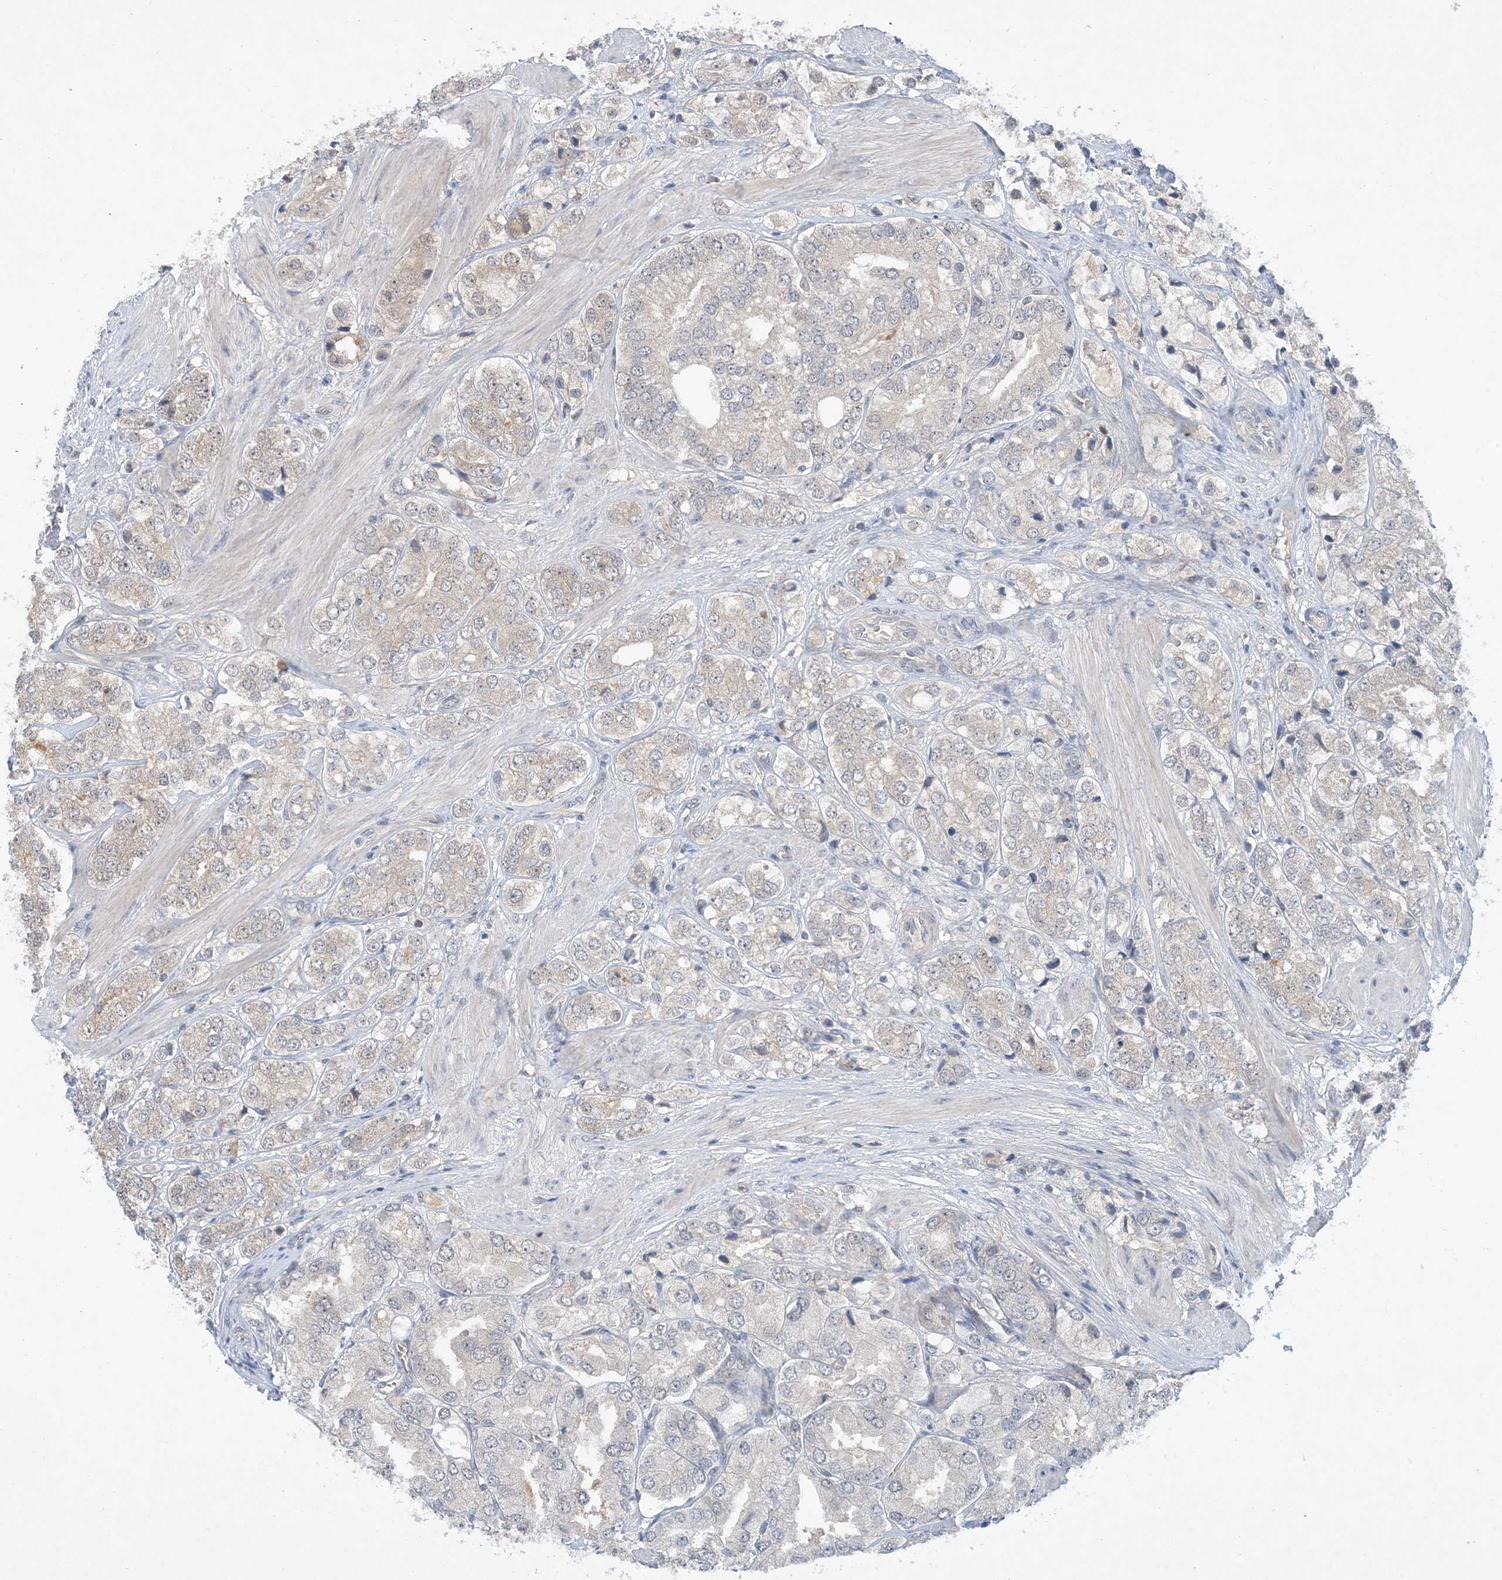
{"staining": {"intensity": "negative", "quantity": "none", "location": "none"}, "tissue": "prostate cancer", "cell_type": "Tumor cells", "image_type": "cancer", "snomed": [{"axis": "morphology", "description": "Adenocarcinoma, High grade"}, {"axis": "topography", "description": "Prostate"}], "caption": "DAB immunohistochemical staining of human prostate cancer shows no significant positivity in tumor cells.", "gene": "UBE2E1", "patient": {"sex": "male", "age": 50}}